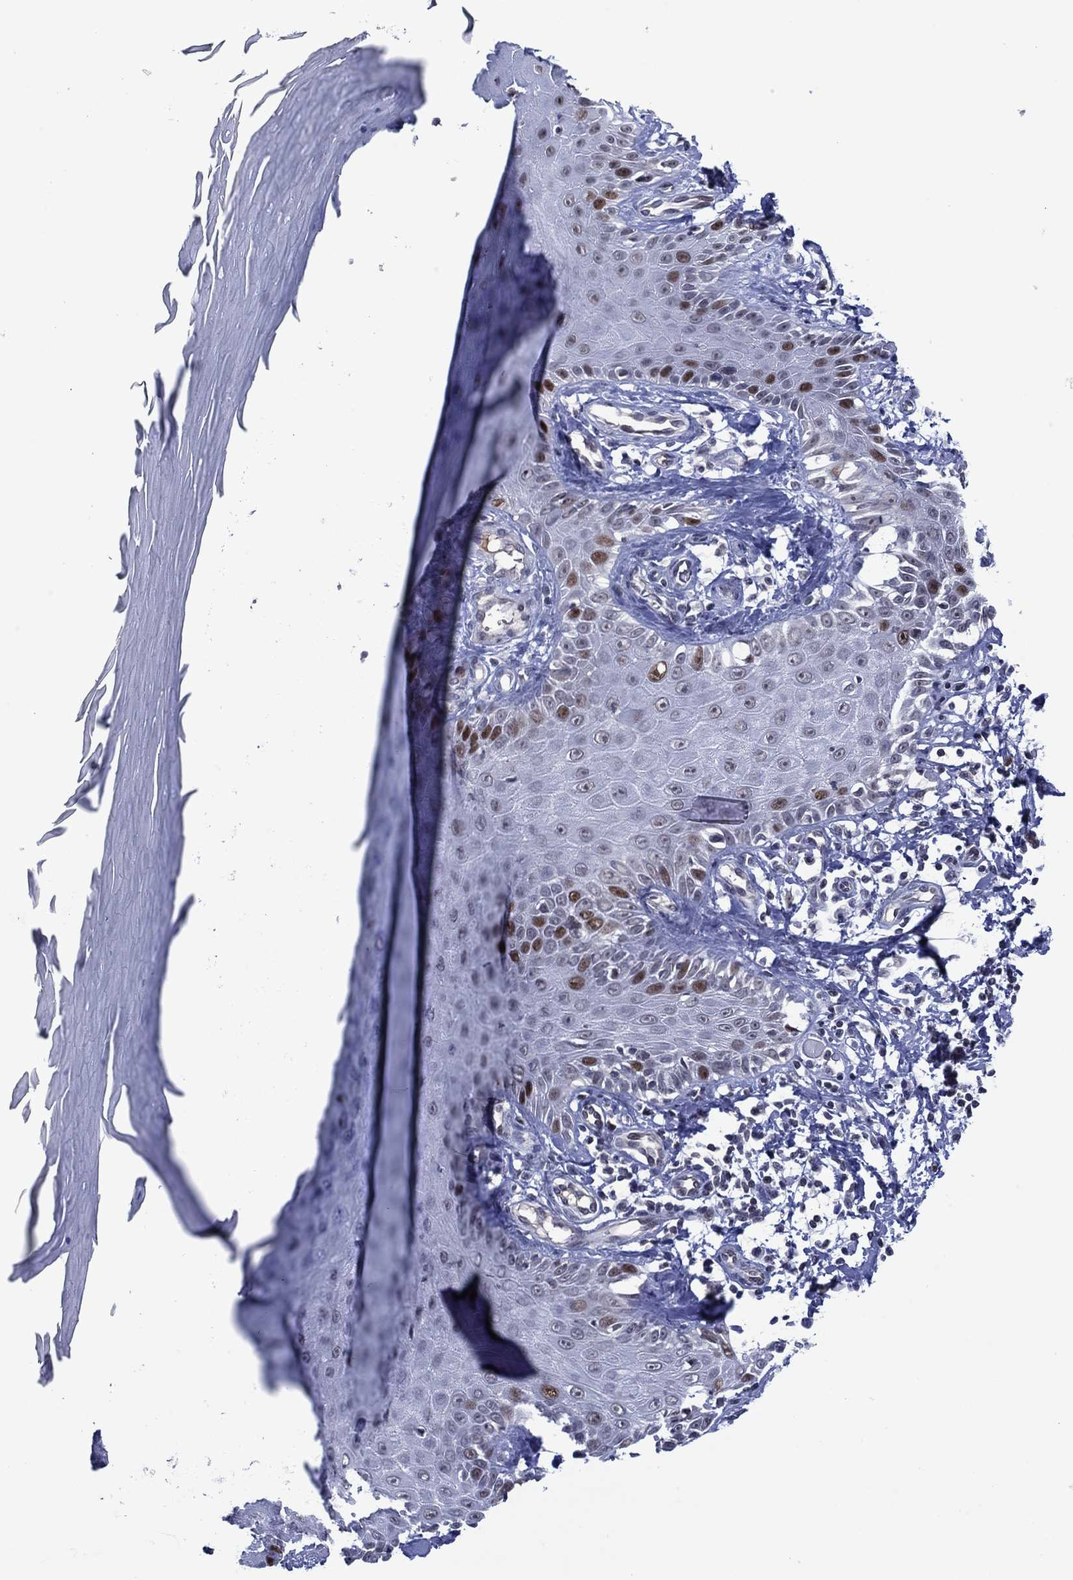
{"staining": {"intensity": "negative", "quantity": "none", "location": "none"}, "tissue": "skin", "cell_type": "Fibroblasts", "image_type": "normal", "snomed": [{"axis": "morphology", "description": "Normal tissue, NOS"}, {"axis": "morphology", "description": "Inflammation, NOS"}, {"axis": "morphology", "description": "Fibrosis, NOS"}, {"axis": "topography", "description": "Skin"}], "caption": "Immunohistochemistry photomicrograph of normal human skin stained for a protein (brown), which exhibits no expression in fibroblasts.", "gene": "GATA6", "patient": {"sex": "male", "age": 71}}